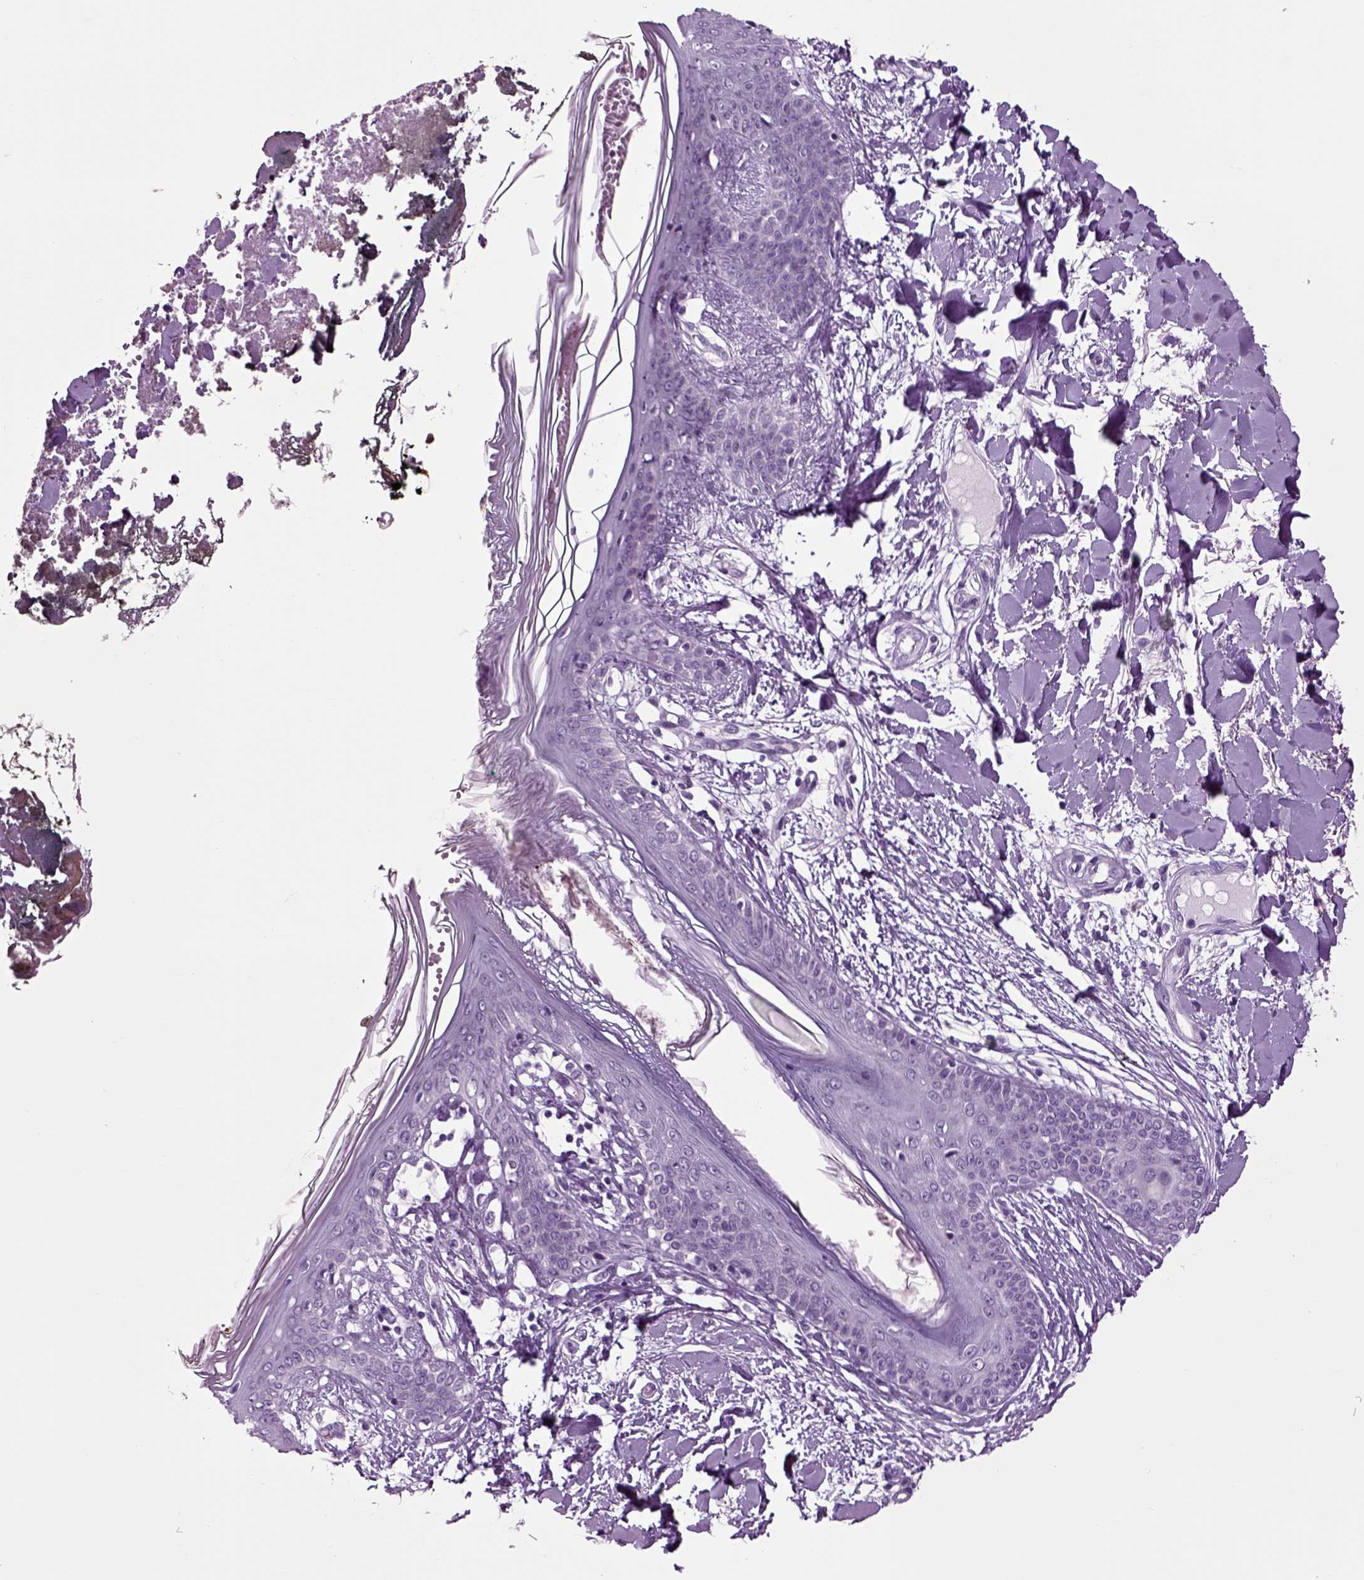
{"staining": {"intensity": "negative", "quantity": "none", "location": "none"}, "tissue": "skin", "cell_type": "Fibroblasts", "image_type": "normal", "snomed": [{"axis": "morphology", "description": "Normal tissue, NOS"}, {"axis": "topography", "description": "Skin"}], "caption": "High power microscopy micrograph of an IHC photomicrograph of normal skin, revealing no significant staining in fibroblasts. (DAB immunohistochemistry with hematoxylin counter stain).", "gene": "ARHGAP11A", "patient": {"sex": "female", "age": 34}}